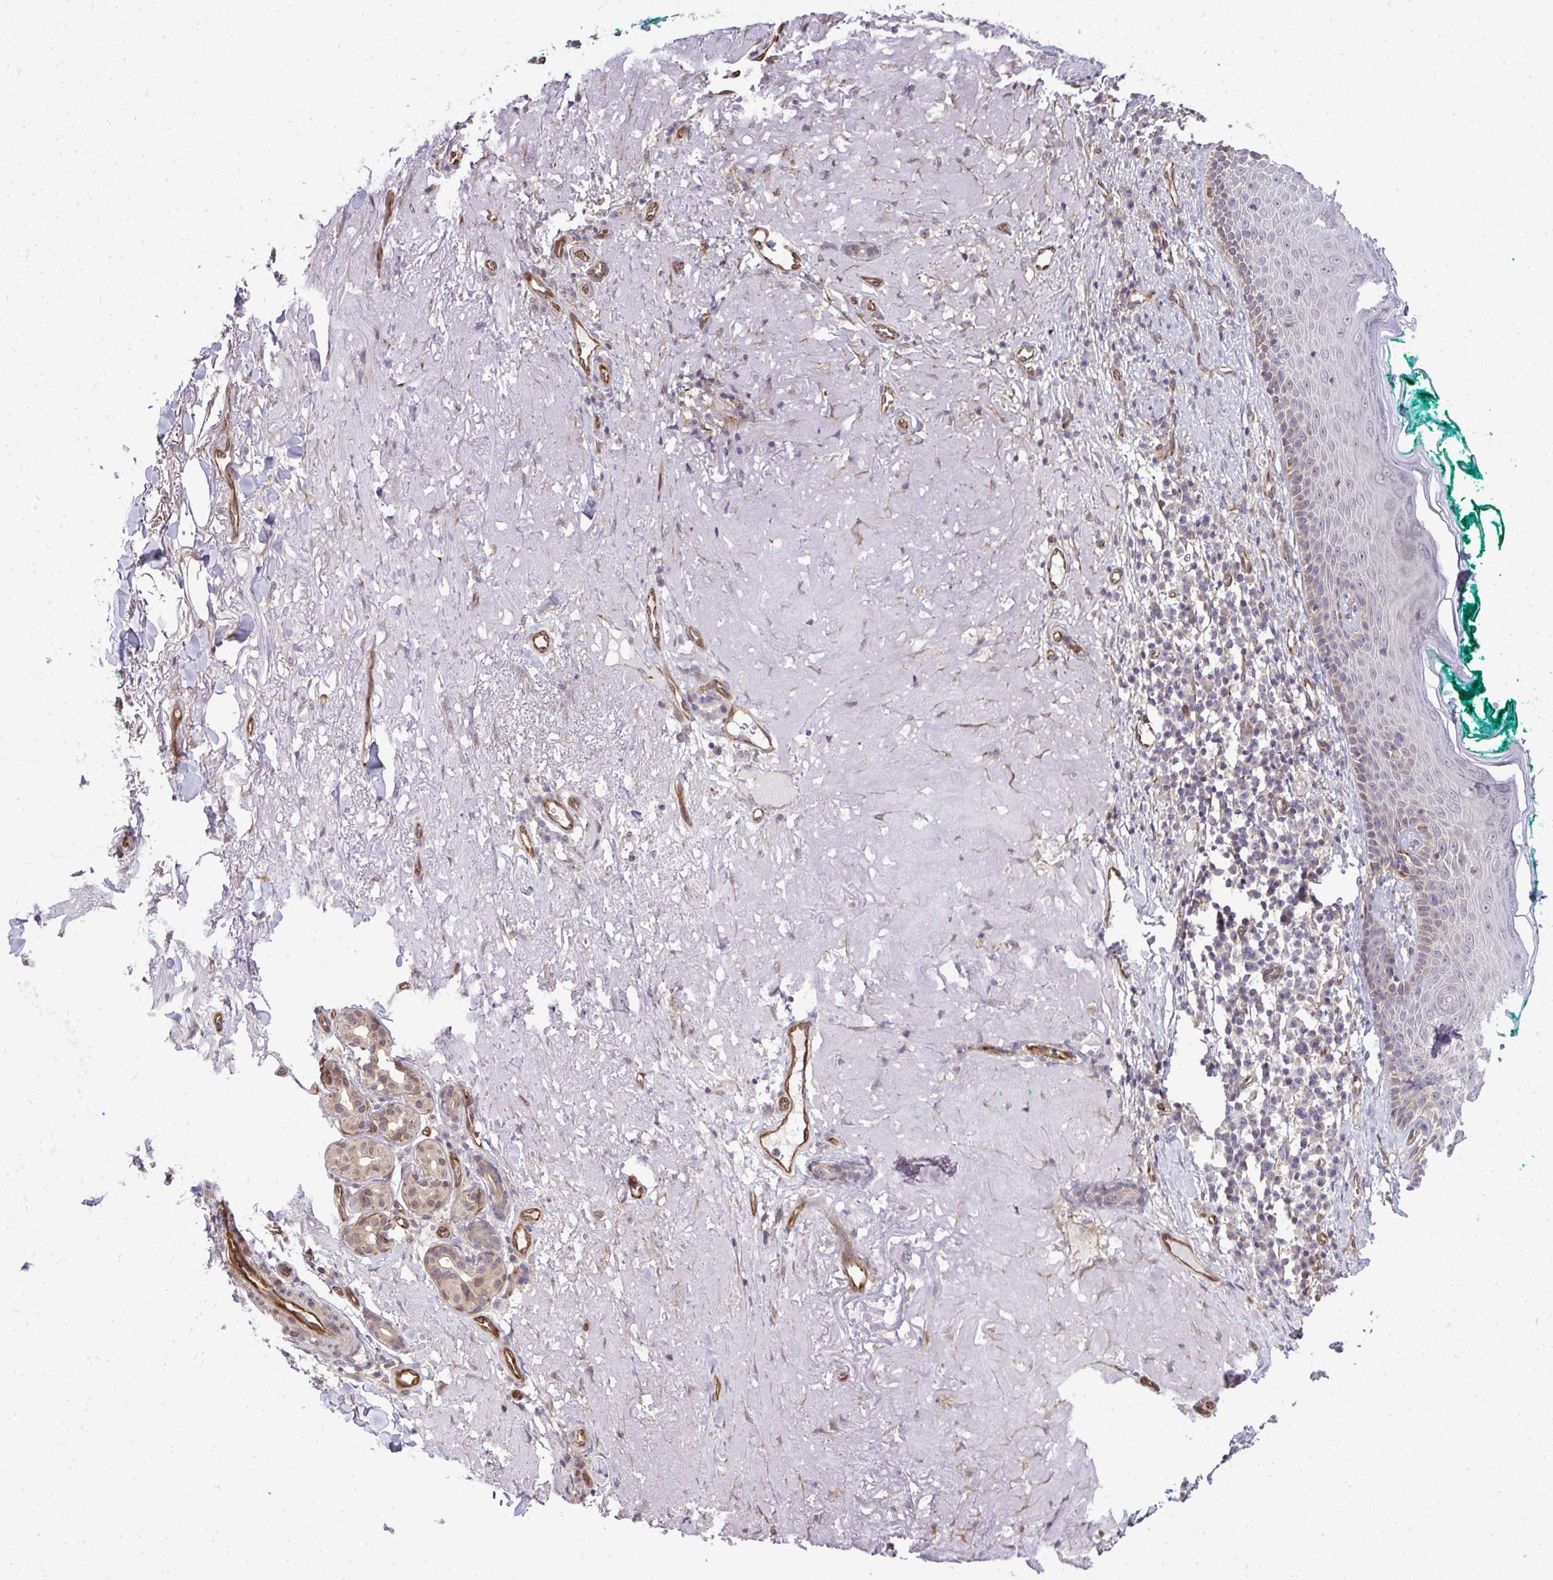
{"staining": {"intensity": "weak", "quantity": "<25%", "location": "cytoplasmic/membranous"}, "tissue": "skin cancer", "cell_type": "Tumor cells", "image_type": "cancer", "snomed": [{"axis": "morphology", "description": "Basal cell carcinoma"}, {"axis": "topography", "description": "Skin"}, {"axis": "topography", "description": "Skin of face"}], "caption": "DAB immunohistochemical staining of basal cell carcinoma (skin) displays no significant positivity in tumor cells.", "gene": "FUT10", "patient": {"sex": "female", "age": 80}}